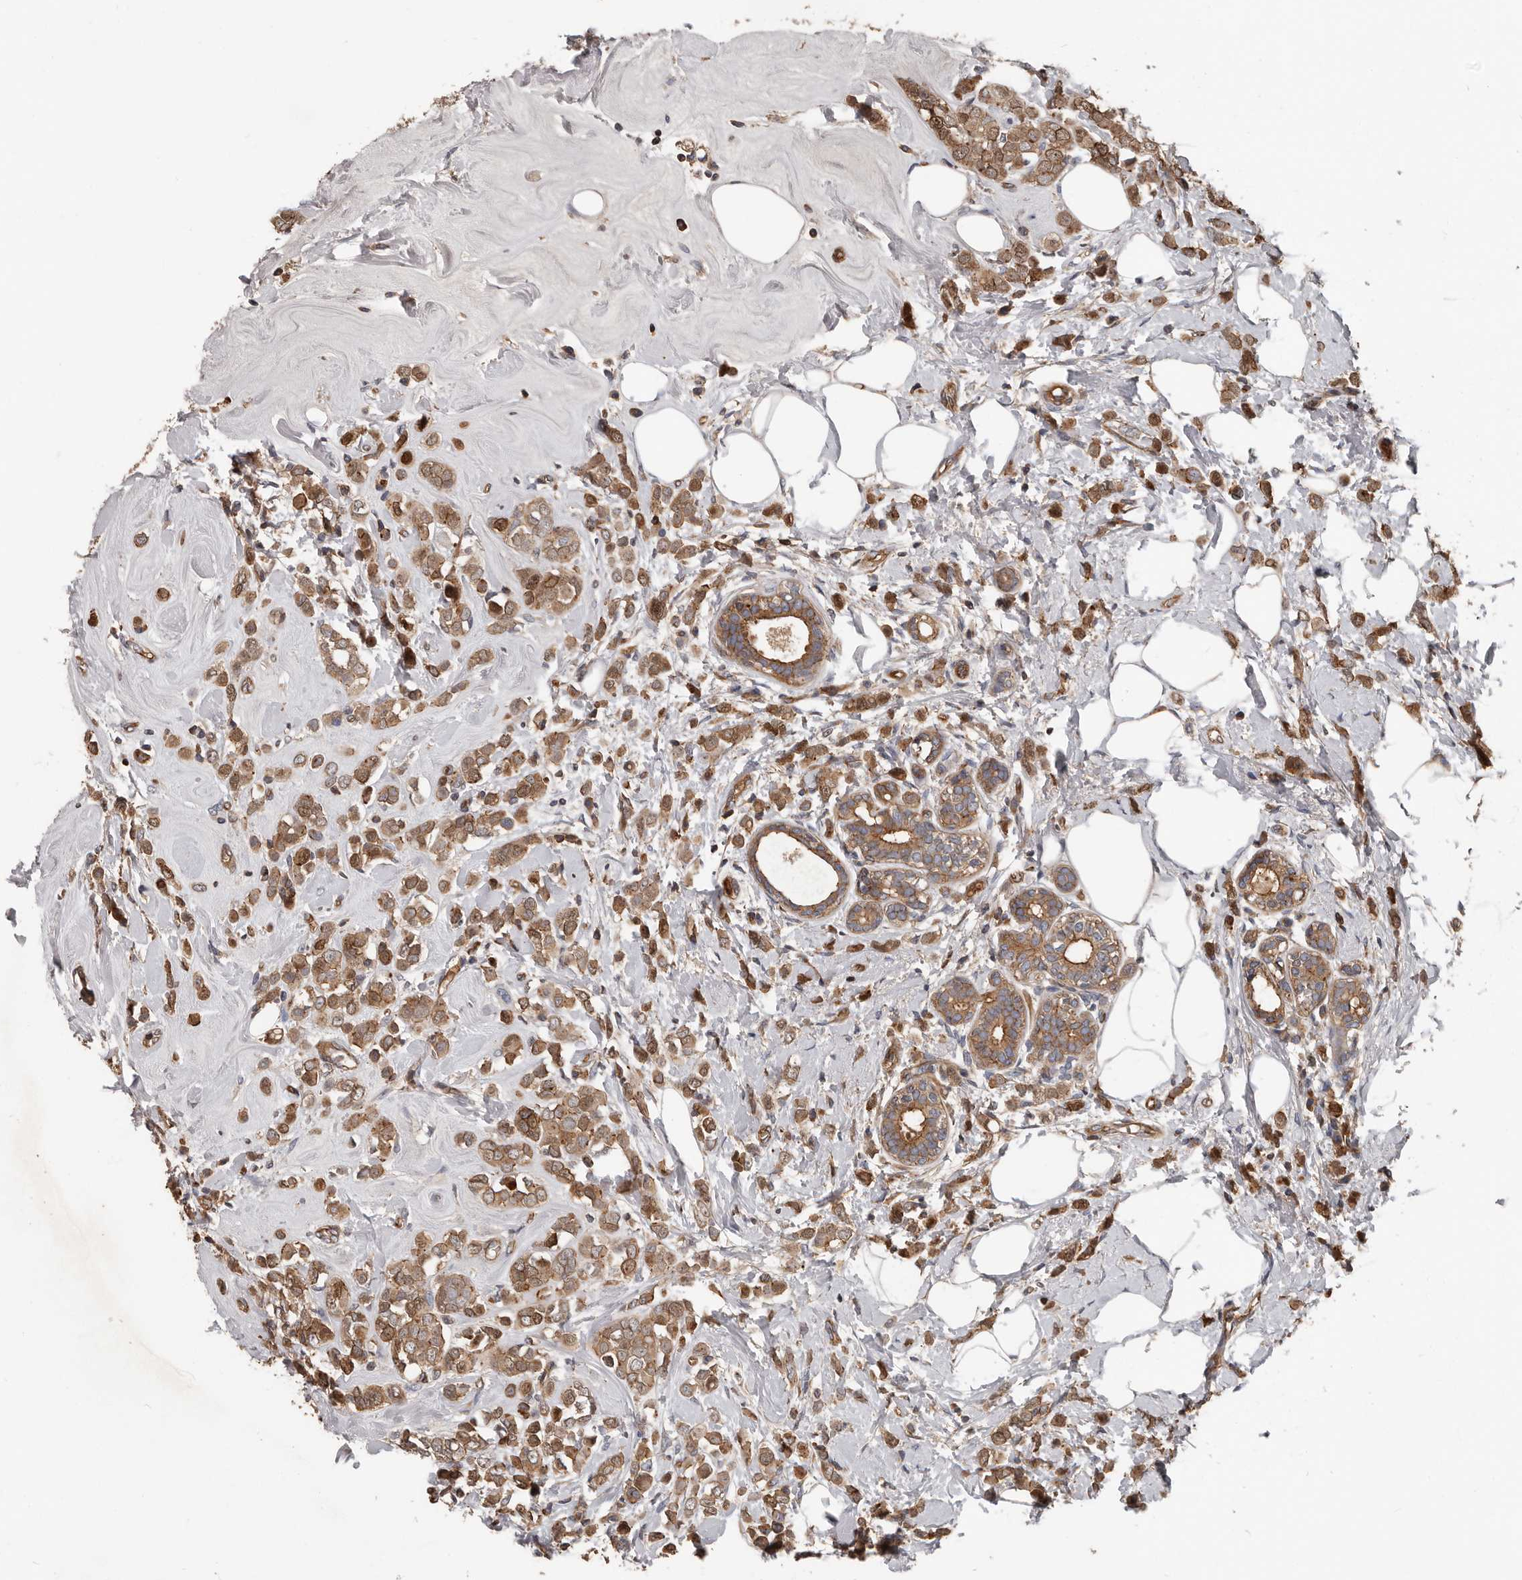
{"staining": {"intensity": "moderate", "quantity": ">75%", "location": "cytoplasmic/membranous"}, "tissue": "breast cancer", "cell_type": "Tumor cells", "image_type": "cancer", "snomed": [{"axis": "morphology", "description": "Lobular carcinoma"}, {"axis": "topography", "description": "Breast"}], "caption": "High-magnification brightfield microscopy of breast cancer (lobular carcinoma) stained with DAB (3,3'-diaminobenzidine) (brown) and counterstained with hematoxylin (blue). tumor cells exhibit moderate cytoplasmic/membranous expression is seen in about>75% of cells.", "gene": "PNRC2", "patient": {"sex": "female", "age": 47}}